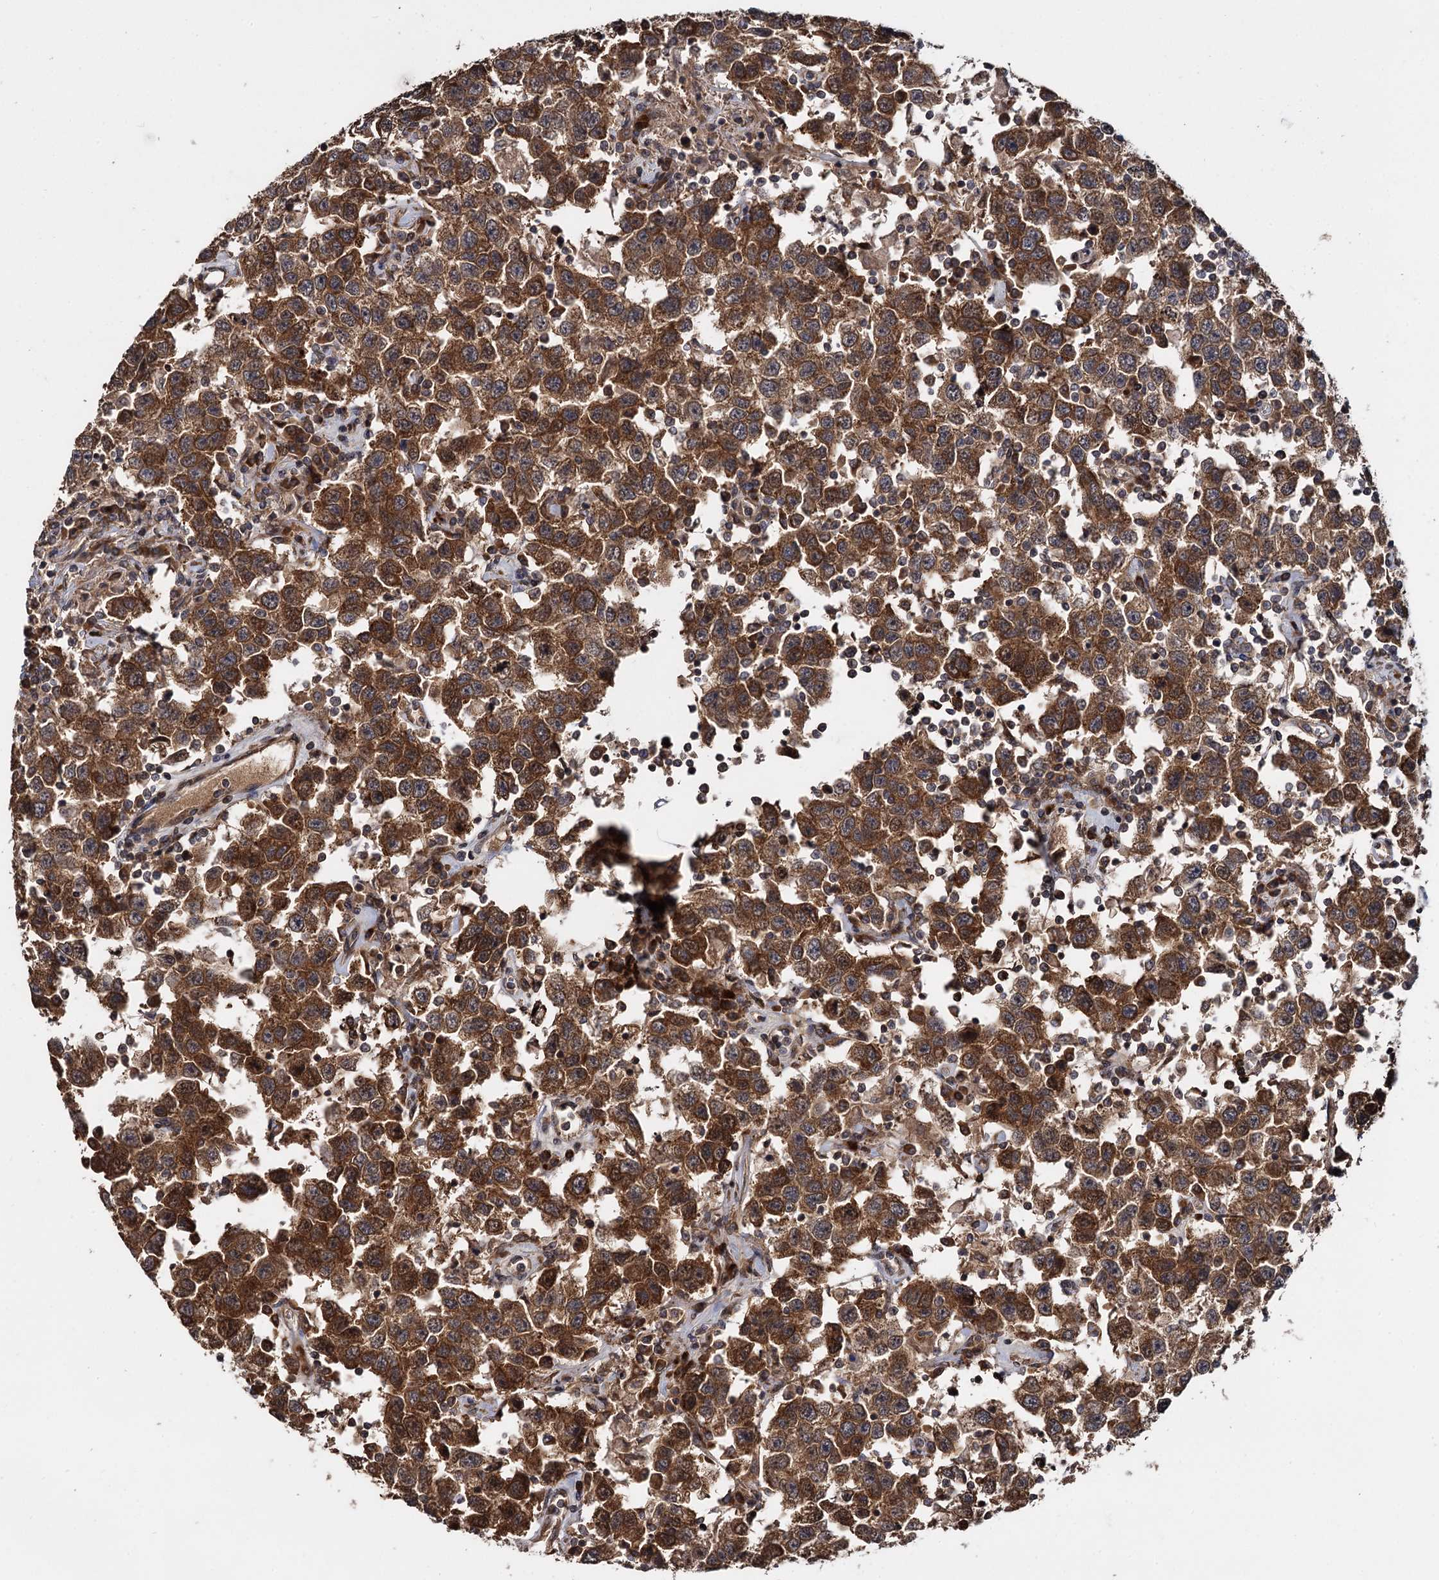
{"staining": {"intensity": "strong", "quantity": ">75%", "location": "cytoplasmic/membranous"}, "tissue": "testis cancer", "cell_type": "Tumor cells", "image_type": "cancer", "snomed": [{"axis": "morphology", "description": "Seminoma, NOS"}, {"axis": "topography", "description": "Testis"}], "caption": "A brown stain labels strong cytoplasmic/membranous expression of a protein in testis cancer tumor cells. (DAB (3,3'-diaminobenzidine) IHC, brown staining for protein, blue staining for nuclei).", "gene": "INPPL1", "patient": {"sex": "male", "age": 41}}